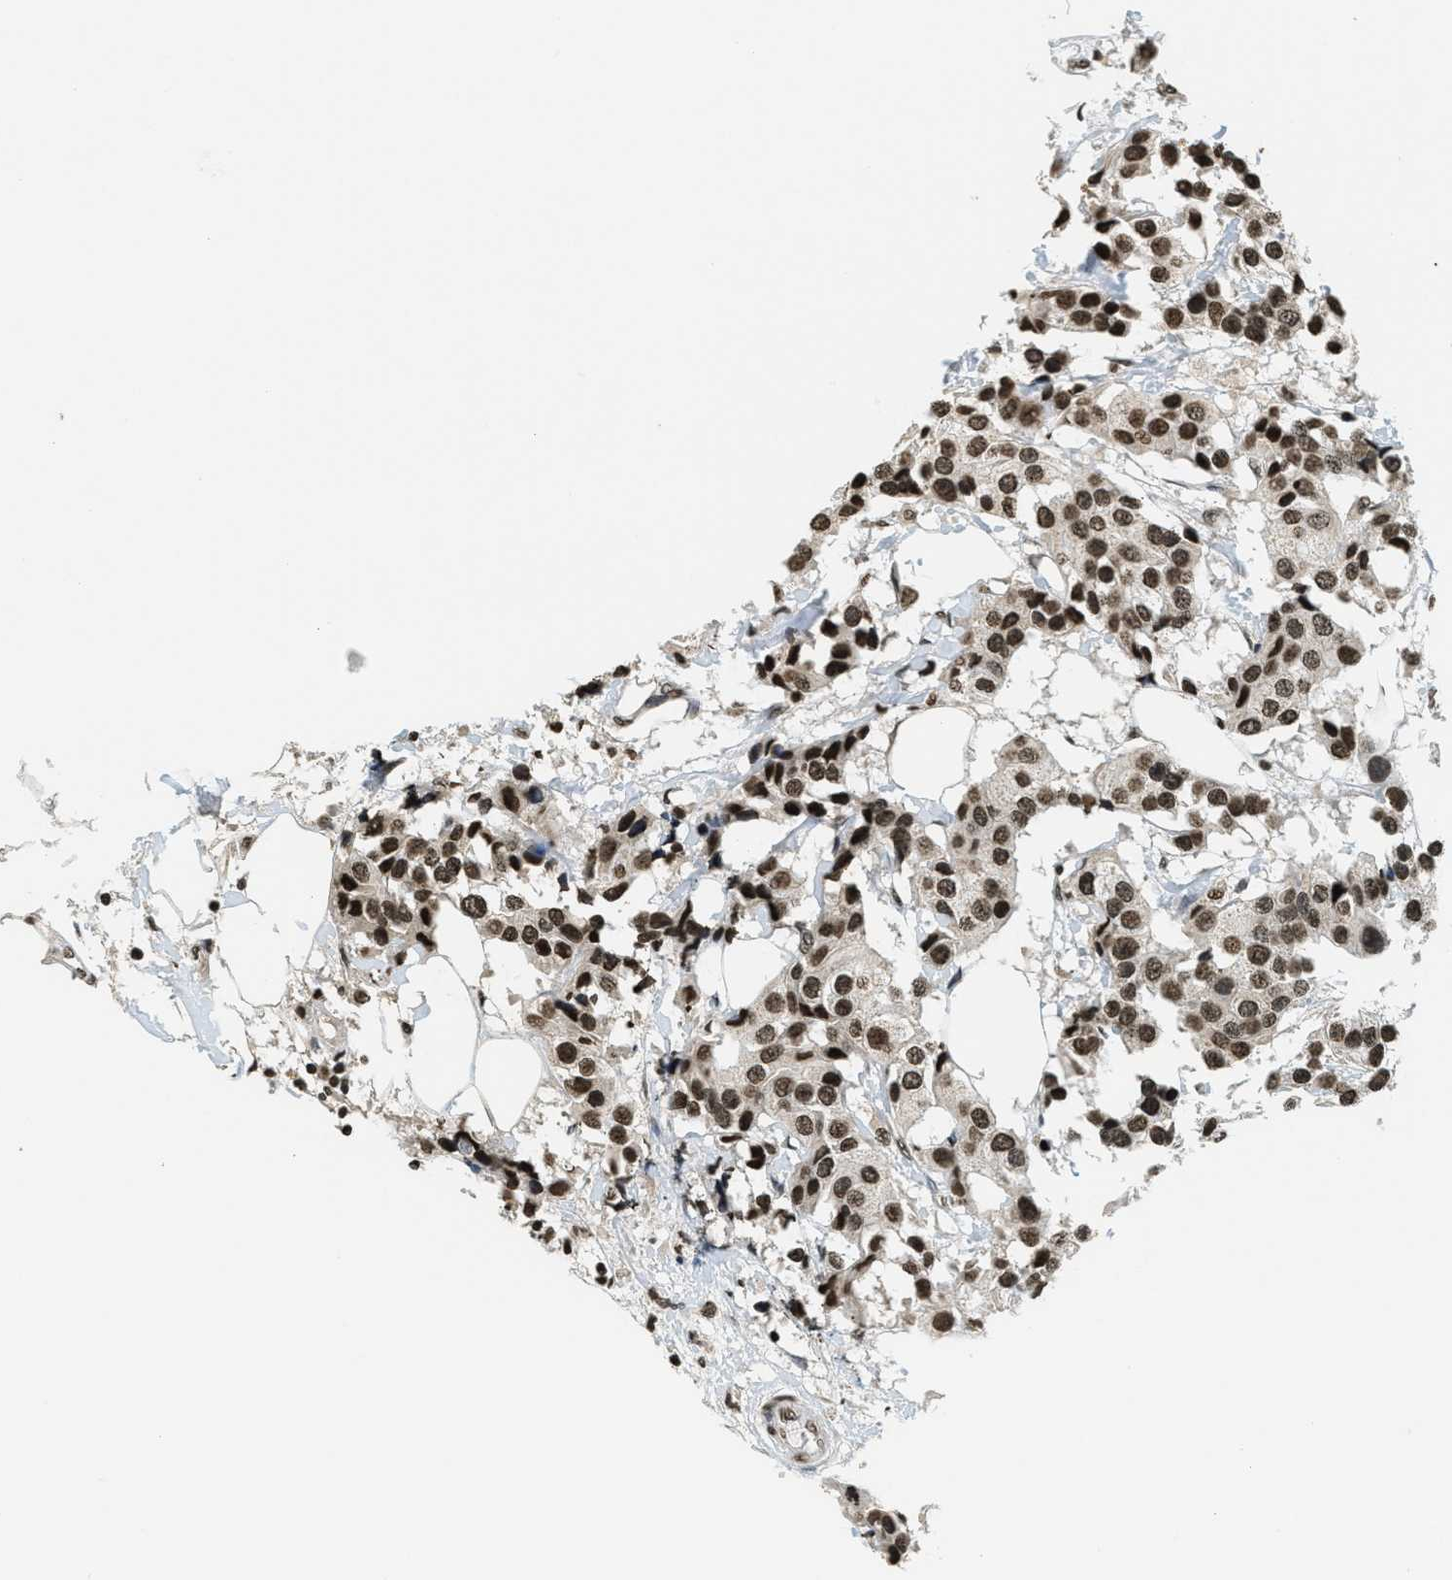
{"staining": {"intensity": "strong", "quantity": ">75%", "location": "nuclear"}, "tissue": "breast cancer", "cell_type": "Tumor cells", "image_type": "cancer", "snomed": [{"axis": "morphology", "description": "Normal tissue, NOS"}, {"axis": "morphology", "description": "Duct carcinoma"}, {"axis": "topography", "description": "Breast"}], "caption": "This photomicrograph exhibits immunohistochemistry staining of breast cancer (intraductal carcinoma), with high strong nuclear positivity in approximately >75% of tumor cells.", "gene": "LDB2", "patient": {"sex": "female", "age": 39}}